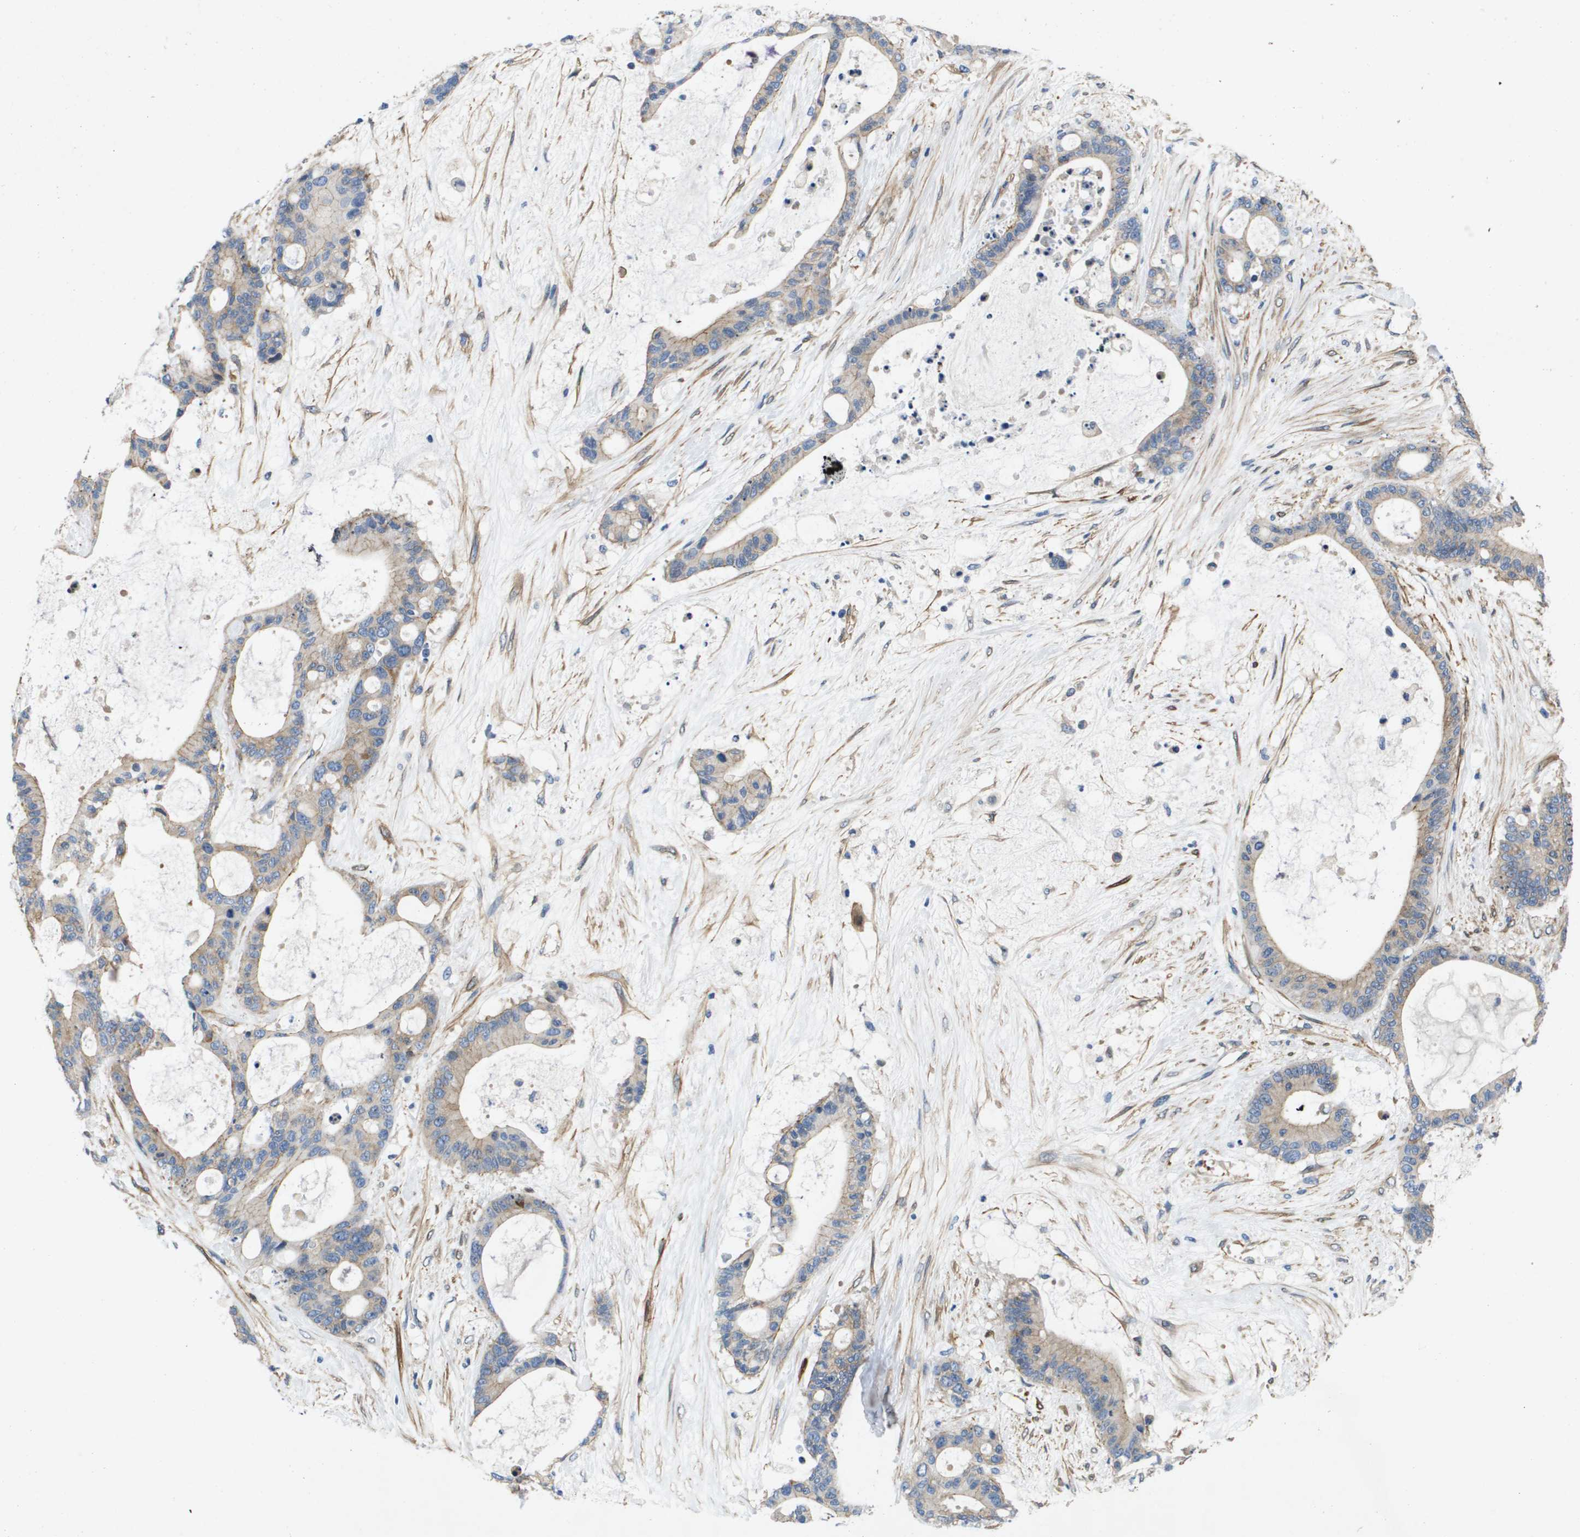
{"staining": {"intensity": "weak", "quantity": ">75%", "location": "cytoplasmic/membranous"}, "tissue": "liver cancer", "cell_type": "Tumor cells", "image_type": "cancer", "snomed": [{"axis": "morphology", "description": "Cholangiocarcinoma"}, {"axis": "topography", "description": "Liver"}], "caption": "An immunohistochemistry micrograph of neoplastic tissue is shown. Protein staining in brown labels weak cytoplasmic/membranous positivity in liver cancer within tumor cells. (DAB (3,3'-diaminobenzidine) IHC with brightfield microscopy, high magnification).", "gene": "LPP", "patient": {"sex": "female", "age": 73}}